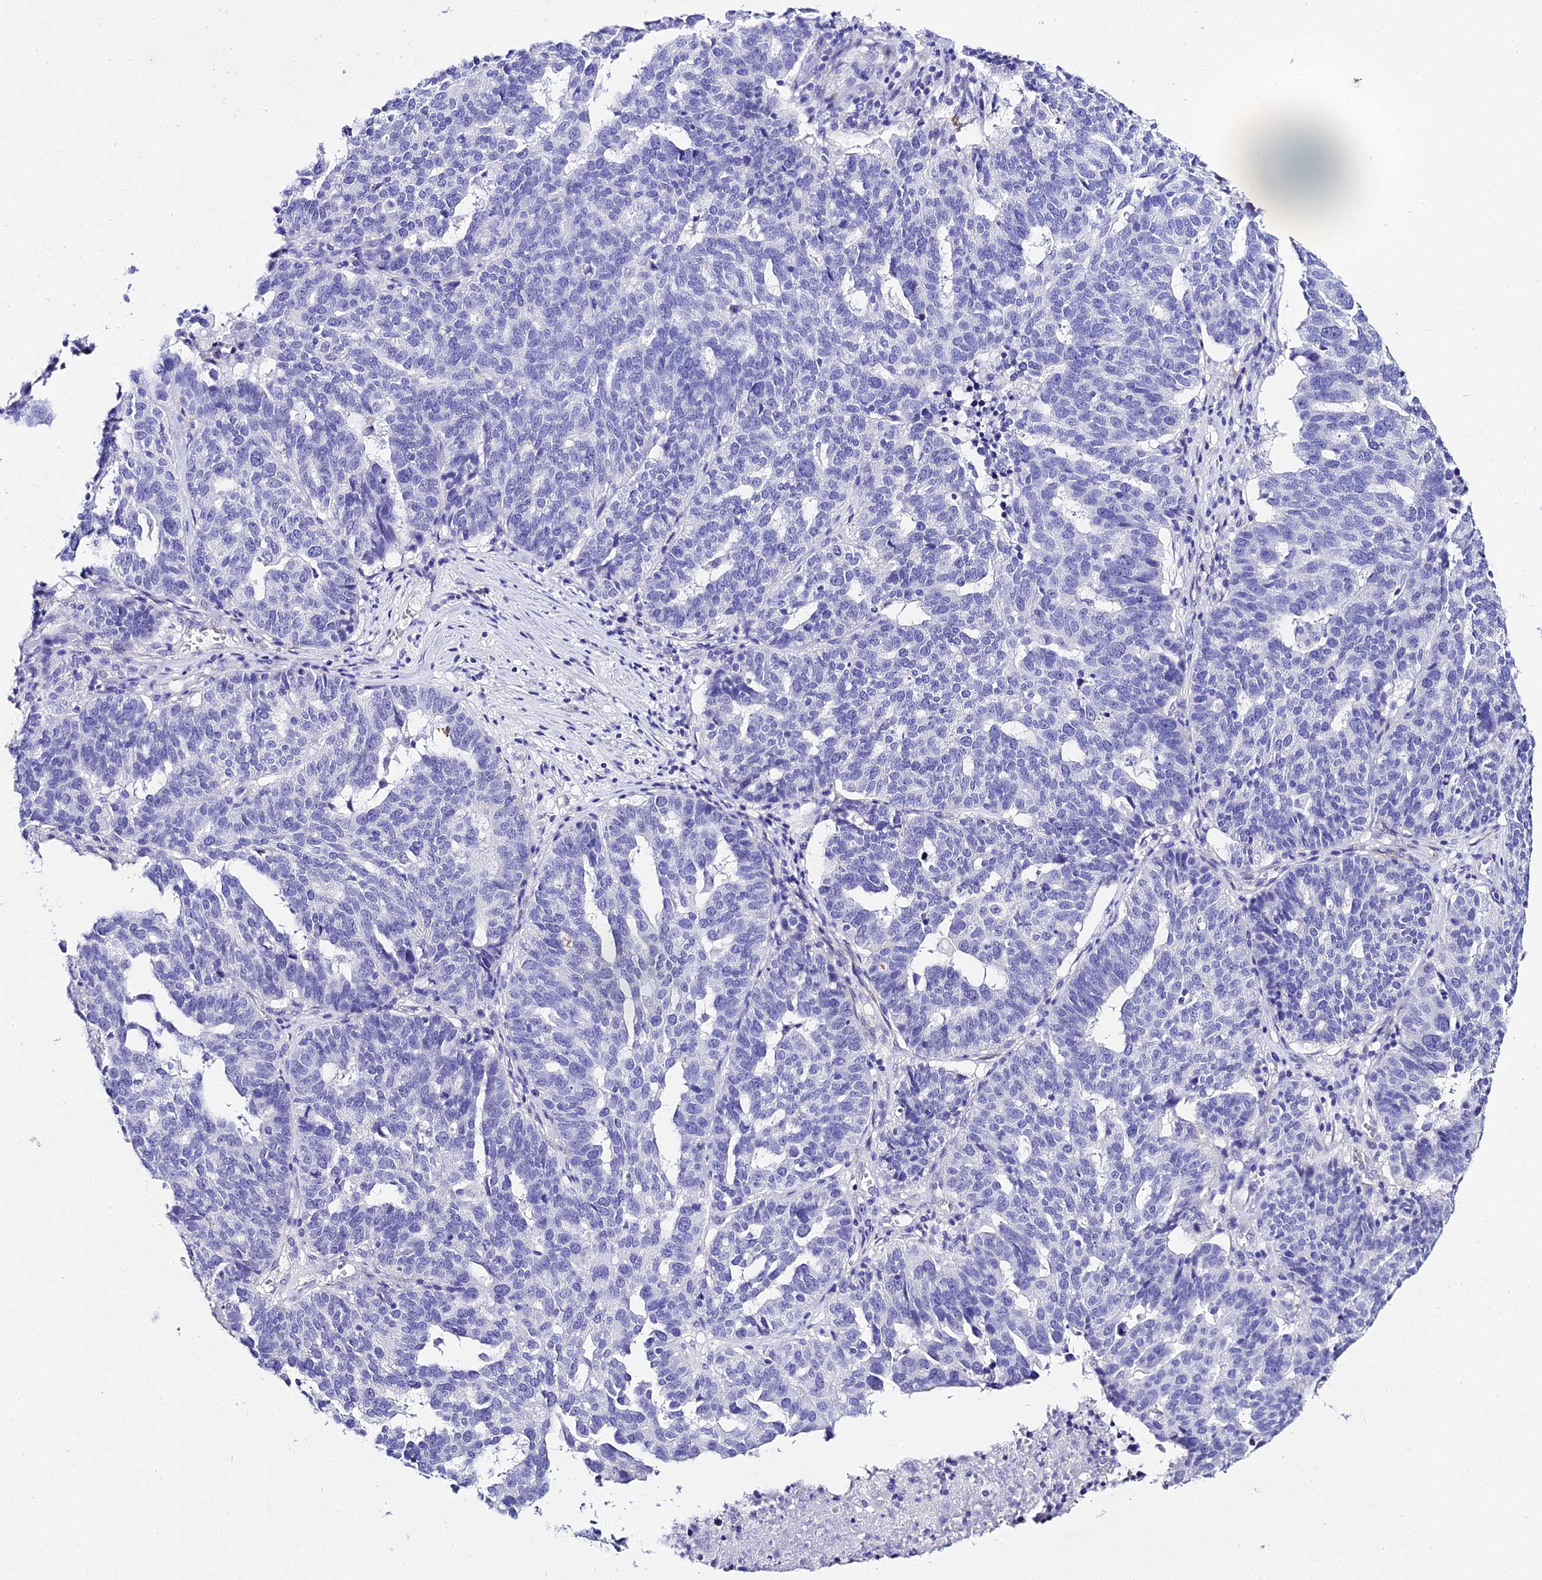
{"staining": {"intensity": "negative", "quantity": "none", "location": "none"}, "tissue": "ovarian cancer", "cell_type": "Tumor cells", "image_type": "cancer", "snomed": [{"axis": "morphology", "description": "Cystadenocarcinoma, serous, NOS"}, {"axis": "topography", "description": "Ovary"}], "caption": "DAB immunohistochemical staining of ovarian cancer (serous cystadenocarcinoma) exhibits no significant staining in tumor cells.", "gene": "DEFB106A", "patient": {"sex": "female", "age": 59}}